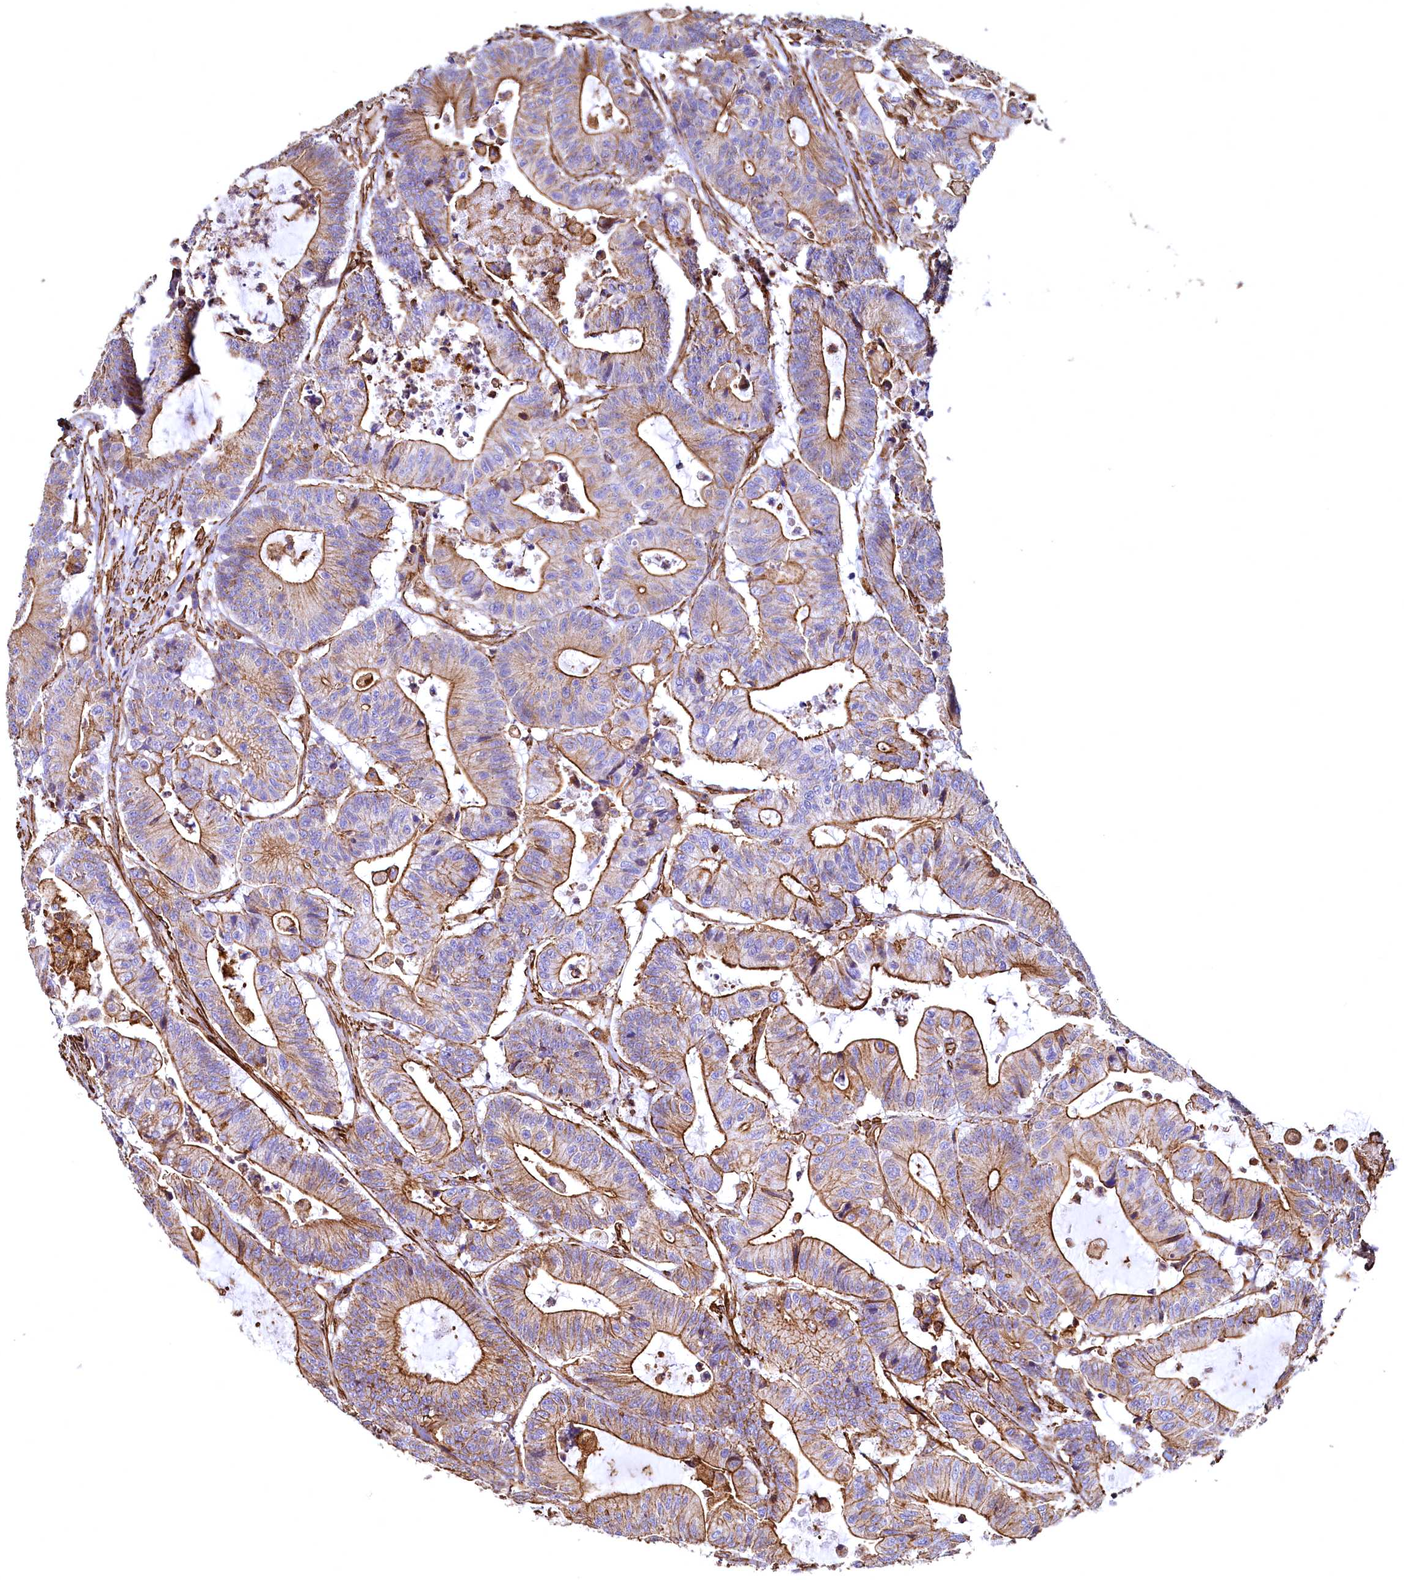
{"staining": {"intensity": "strong", "quantity": ">75%", "location": "cytoplasmic/membranous"}, "tissue": "colorectal cancer", "cell_type": "Tumor cells", "image_type": "cancer", "snomed": [{"axis": "morphology", "description": "Adenocarcinoma, NOS"}, {"axis": "topography", "description": "Colon"}], "caption": "A photomicrograph showing strong cytoplasmic/membranous expression in about >75% of tumor cells in colorectal adenocarcinoma, as visualized by brown immunohistochemical staining.", "gene": "THBS1", "patient": {"sex": "female", "age": 84}}